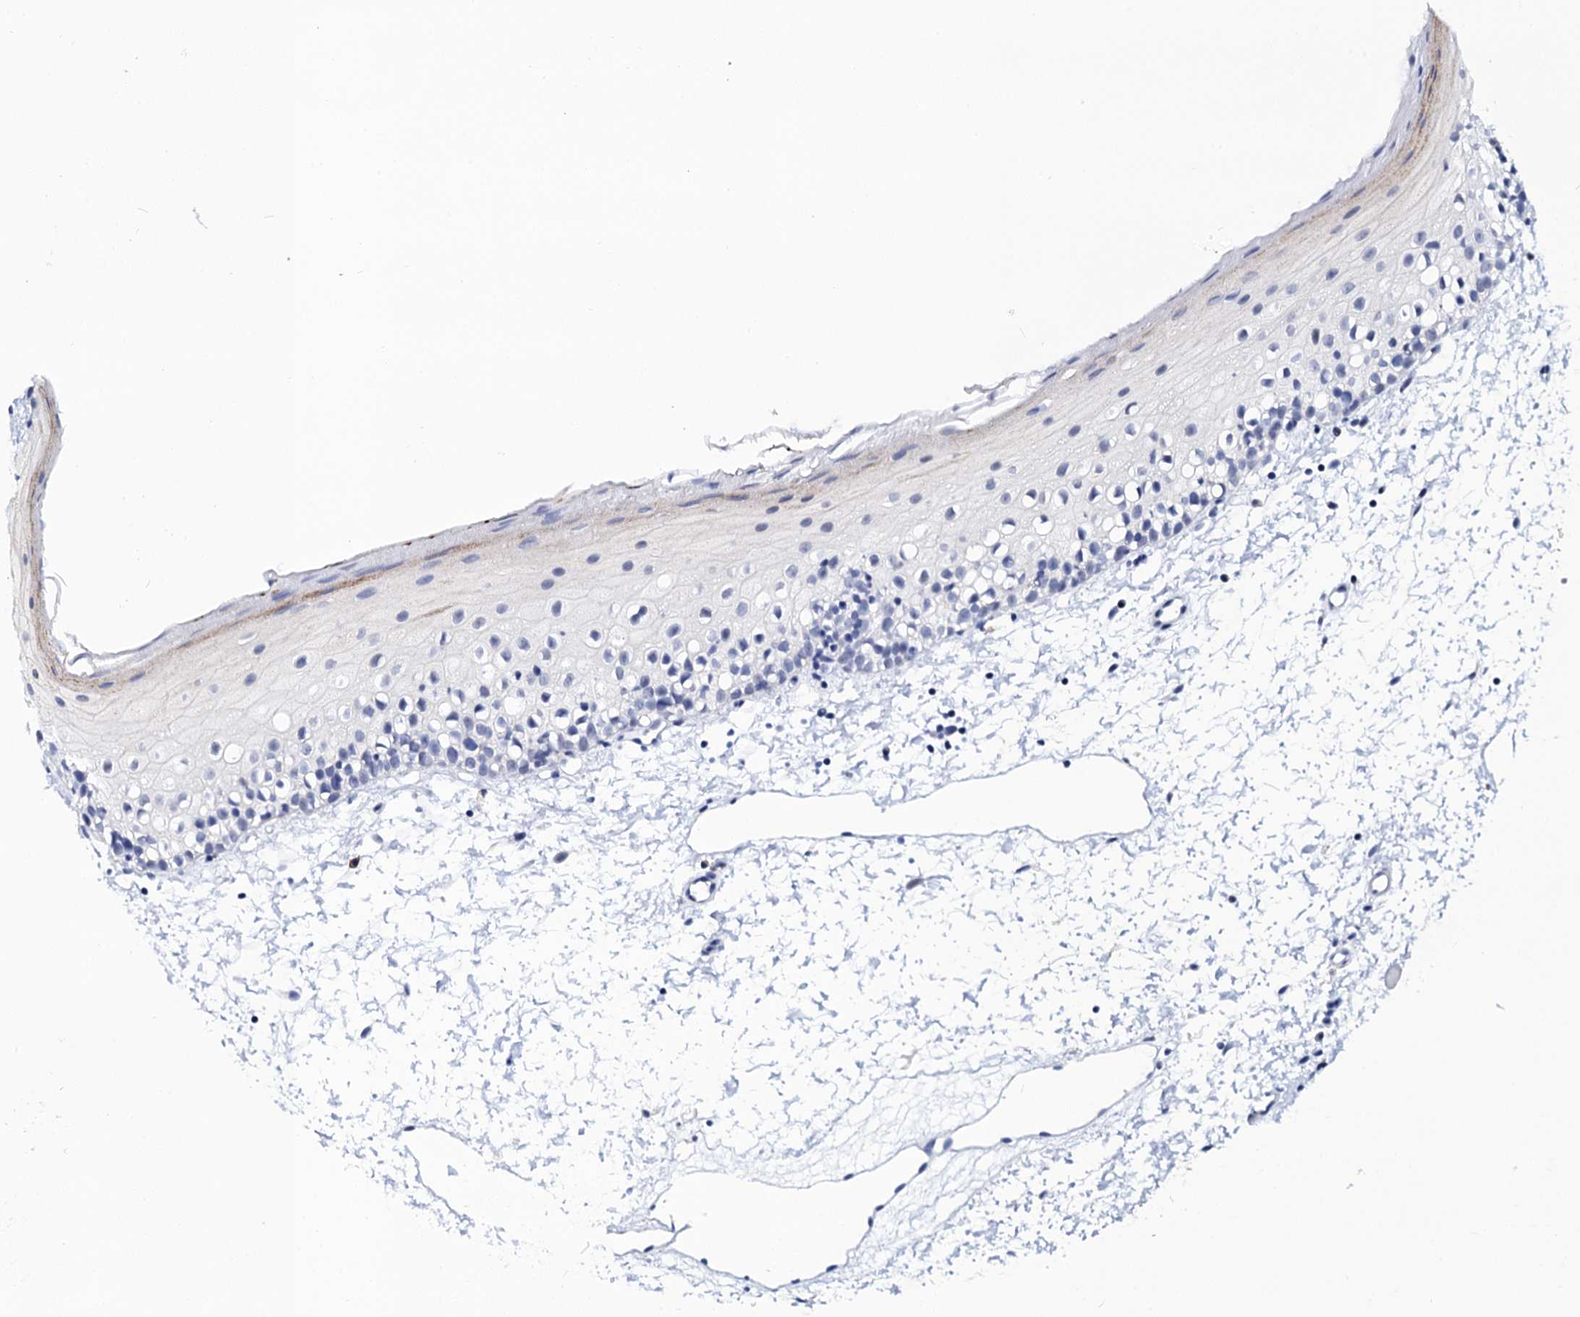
{"staining": {"intensity": "negative", "quantity": "none", "location": "none"}, "tissue": "oral mucosa", "cell_type": "Squamous epithelial cells", "image_type": "normal", "snomed": [{"axis": "morphology", "description": "Normal tissue, NOS"}, {"axis": "topography", "description": "Oral tissue"}], "caption": "IHC histopathology image of unremarkable oral mucosa: oral mucosa stained with DAB shows no significant protein expression in squamous epithelial cells. (Brightfield microscopy of DAB IHC at high magnification).", "gene": "SLC7A10", "patient": {"sex": "male", "age": 28}}